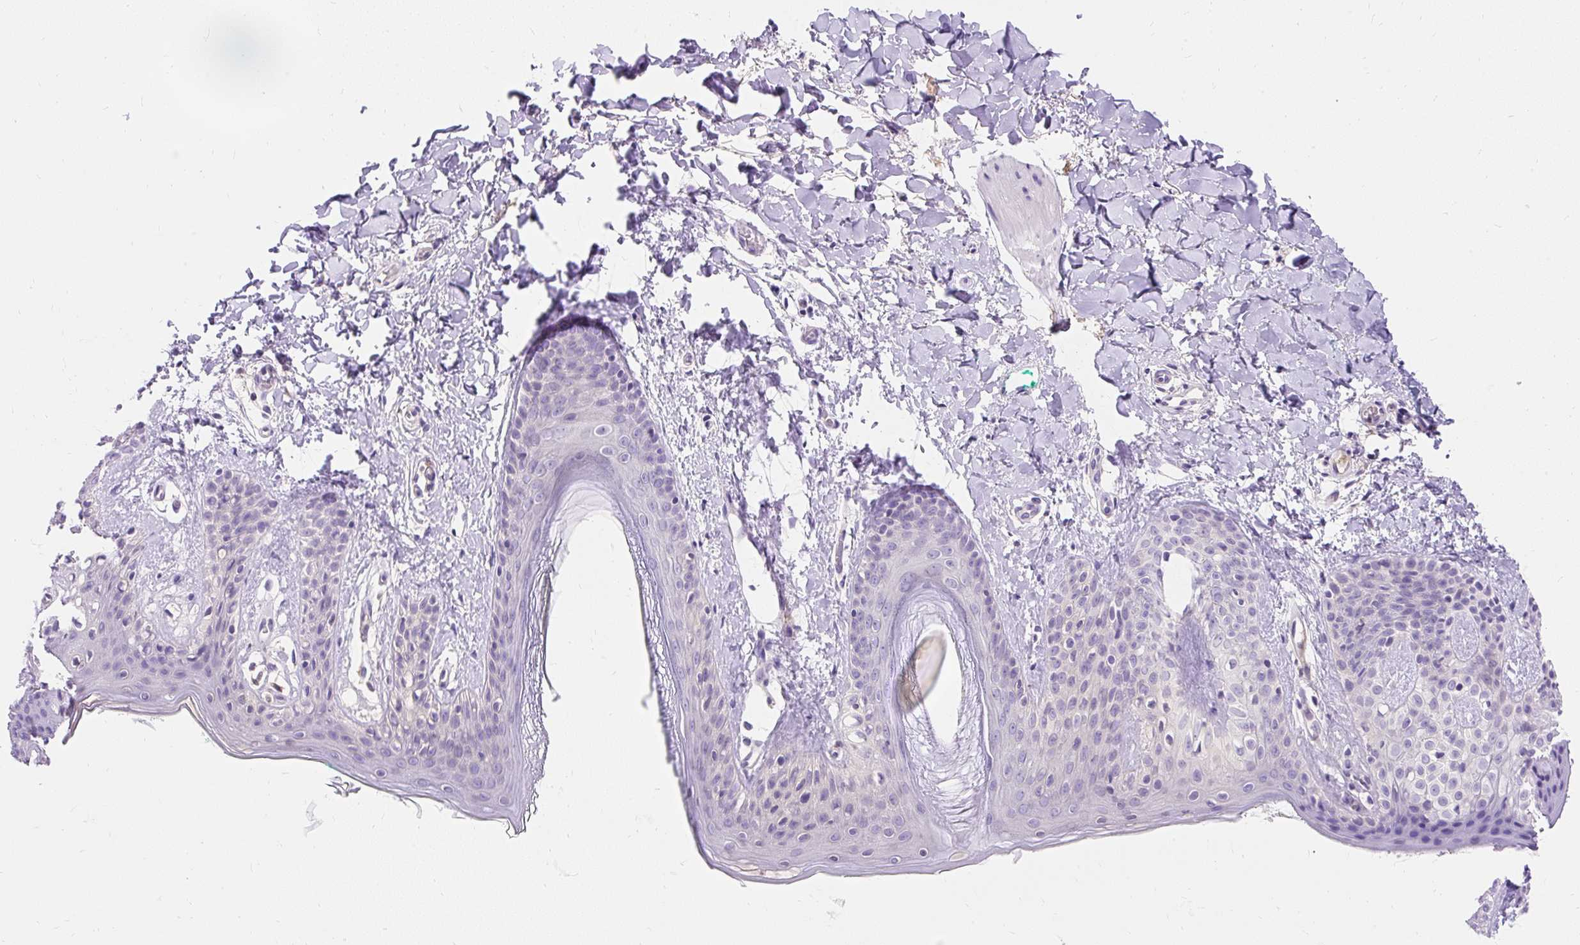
{"staining": {"intensity": "negative", "quantity": "none", "location": "none"}, "tissue": "skin", "cell_type": "Fibroblasts", "image_type": "normal", "snomed": [{"axis": "morphology", "description": "Normal tissue, NOS"}, {"axis": "topography", "description": "Skin"}], "caption": "Protein analysis of benign skin shows no significant staining in fibroblasts. (DAB (3,3'-diaminobenzidine) immunohistochemistry, high magnification).", "gene": "TMEM150C", "patient": {"sex": "male", "age": 16}}